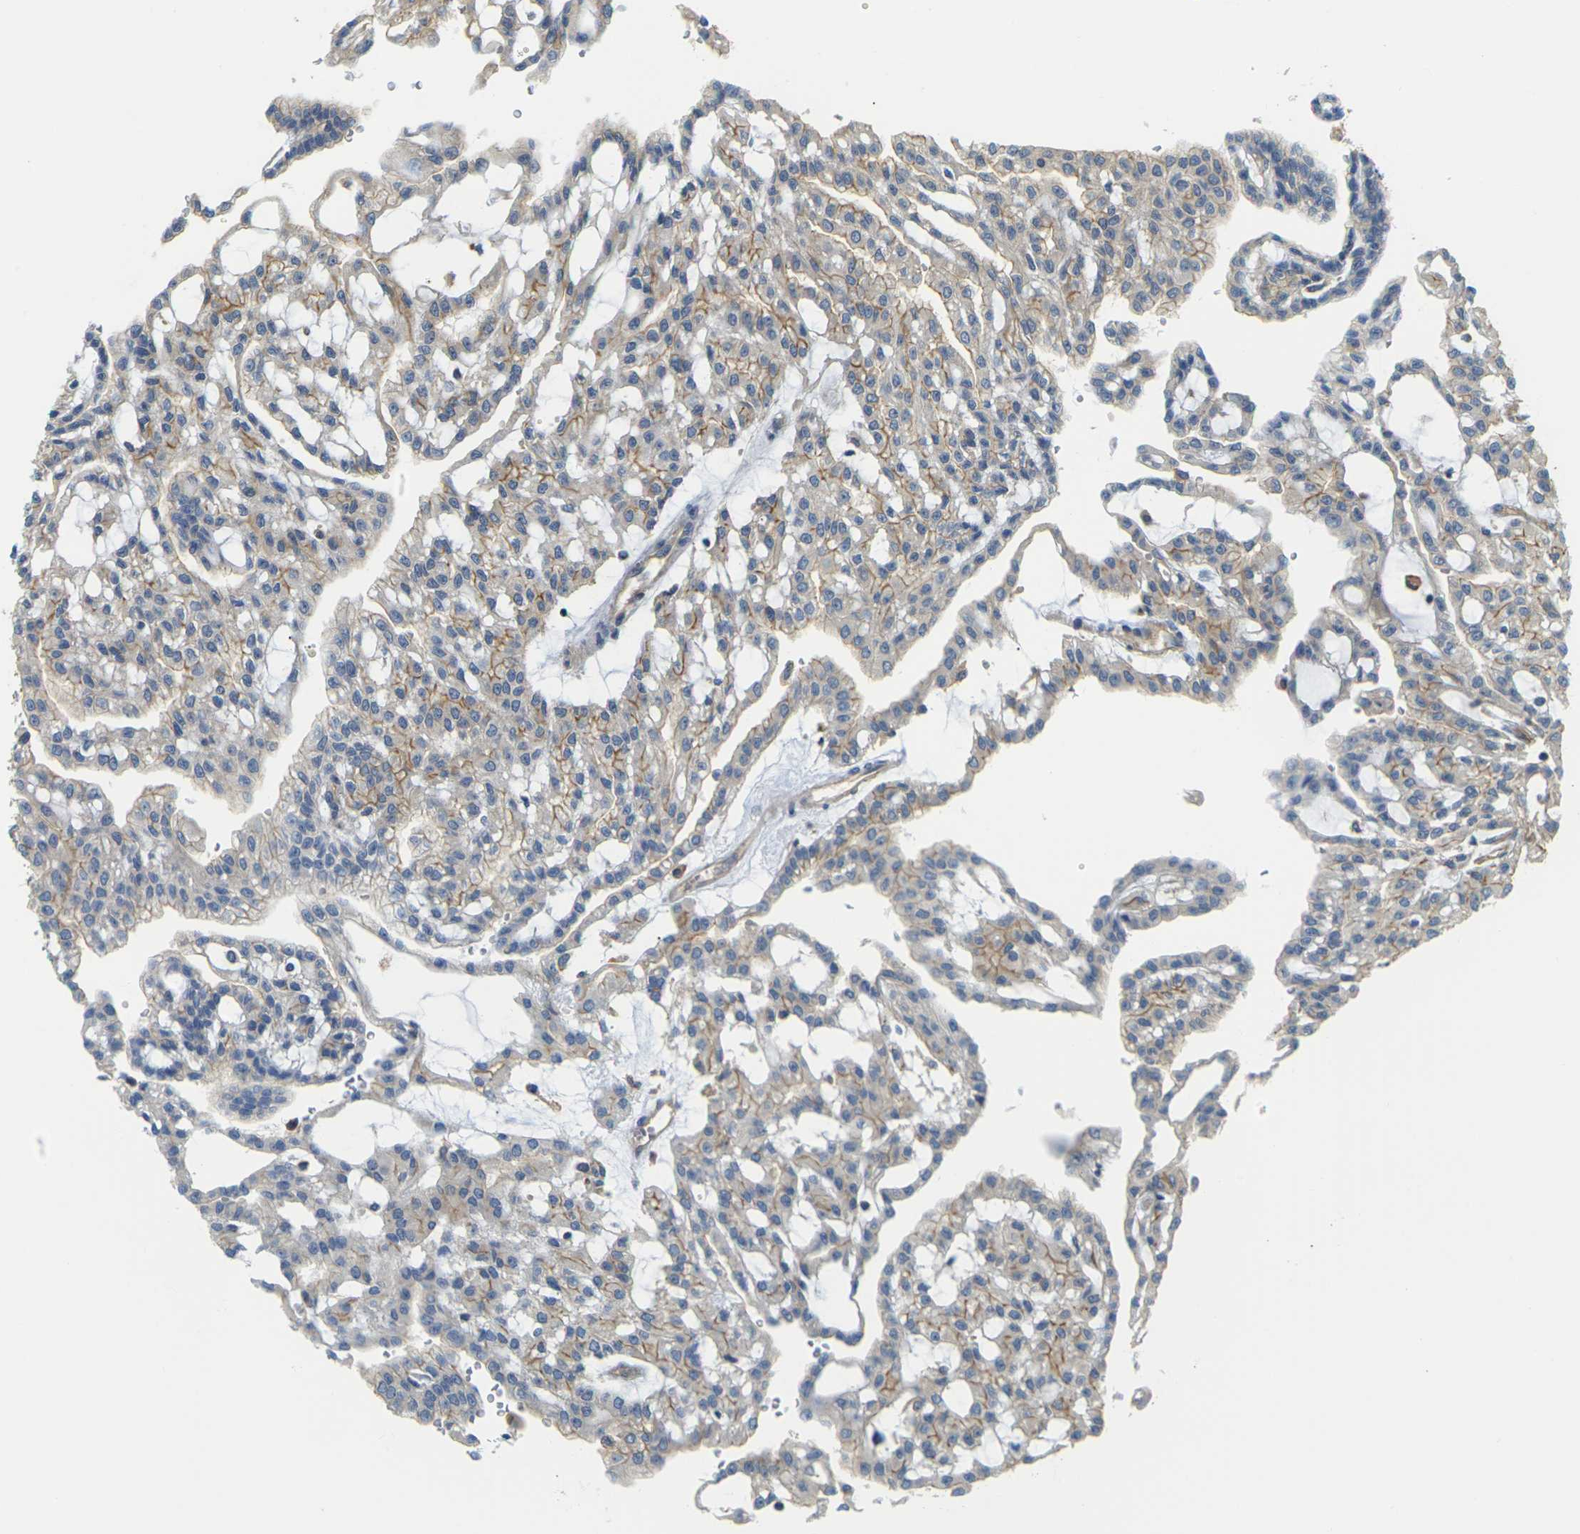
{"staining": {"intensity": "moderate", "quantity": "25%-75%", "location": "cytoplasmic/membranous"}, "tissue": "renal cancer", "cell_type": "Tumor cells", "image_type": "cancer", "snomed": [{"axis": "morphology", "description": "Adenocarcinoma, NOS"}, {"axis": "topography", "description": "Kidney"}], "caption": "Immunohistochemical staining of renal cancer displays medium levels of moderate cytoplasmic/membranous protein positivity in approximately 25%-75% of tumor cells.", "gene": "IQGAP1", "patient": {"sex": "male", "age": 63}}